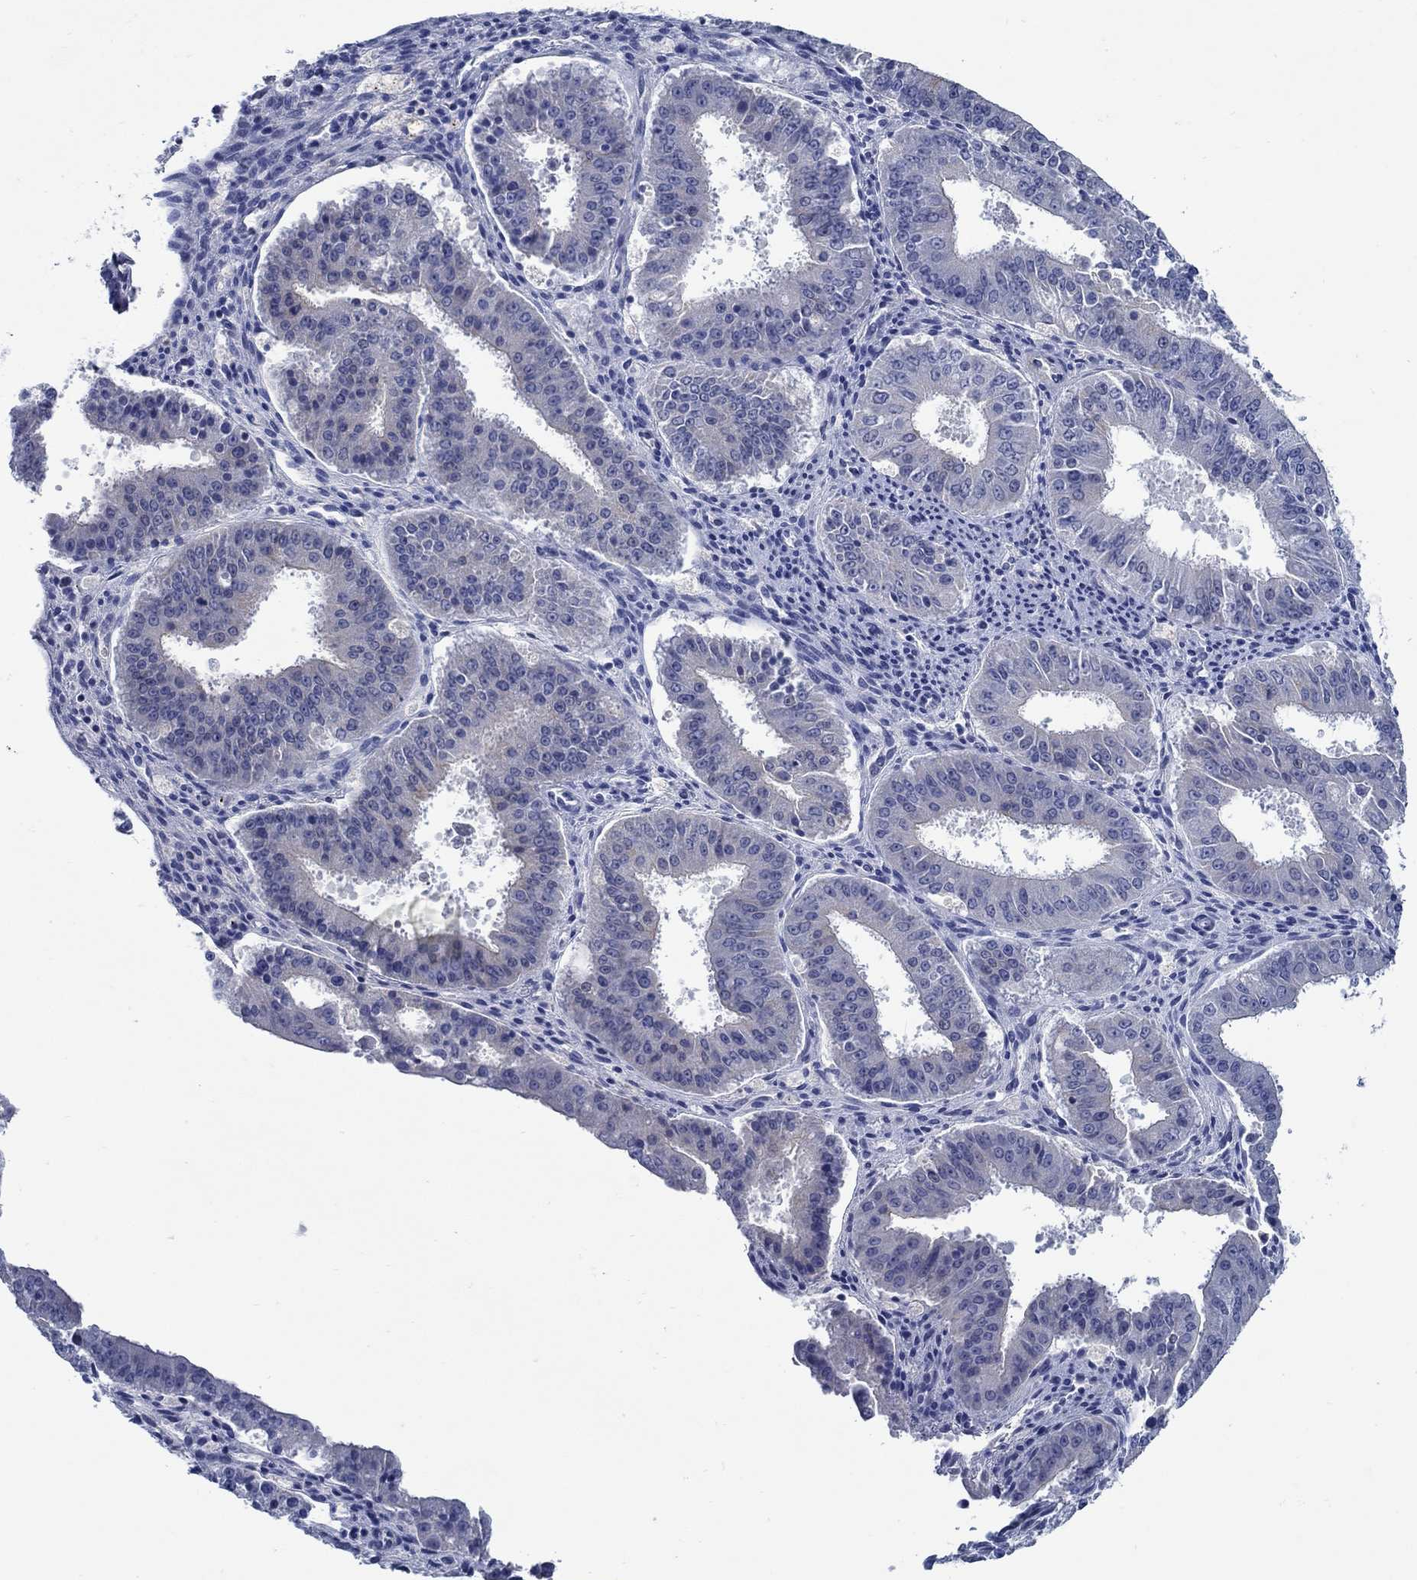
{"staining": {"intensity": "negative", "quantity": "none", "location": "none"}, "tissue": "ovarian cancer", "cell_type": "Tumor cells", "image_type": "cancer", "snomed": [{"axis": "morphology", "description": "Carcinoma, endometroid"}, {"axis": "topography", "description": "Ovary"}], "caption": "Ovarian endometroid carcinoma was stained to show a protein in brown. There is no significant positivity in tumor cells.", "gene": "MC2R", "patient": {"sex": "female", "age": 42}}